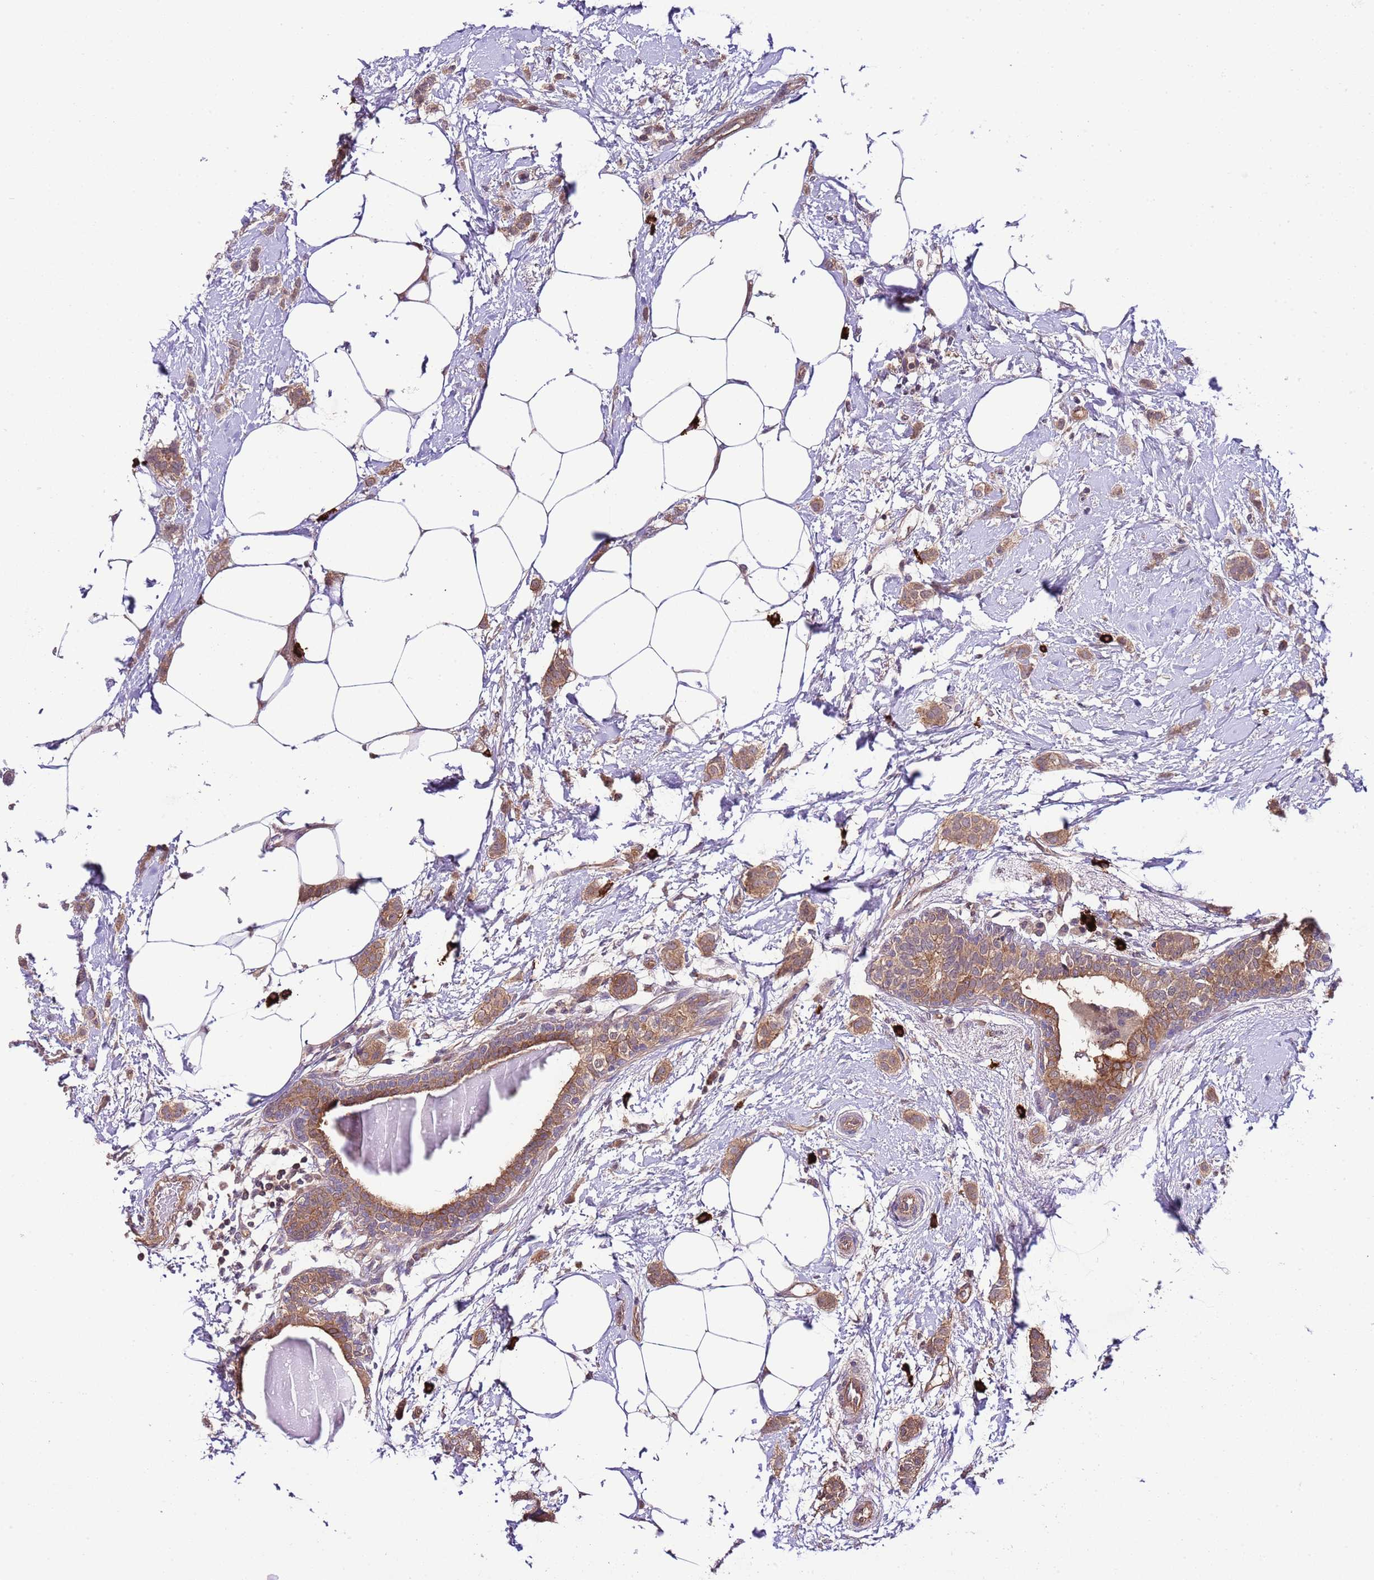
{"staining": {"intensity": "moderate", "quantity": ">75%", "location": "cytoplasmic/membranous"}, "tissue": "breast cancer", "cell_type": "Tumor cells", "image_type": "cancer", "snomed": [{"axis": "morphology", "description": "Duct carcinoma"}, {"axis": "topography", "description": "Breast"}], "caption": "Brown immunohistochemical staining in human intraductal carcinoma (breast) demonstrates moderate cytoplasmic/membranous positivity in approximately >75% of tumor cells. (brown staining indicates protein expression, while blue staining denotes nuclei).", "gene": "DONSON", "patient": {"sex": "female", "age": 72}}